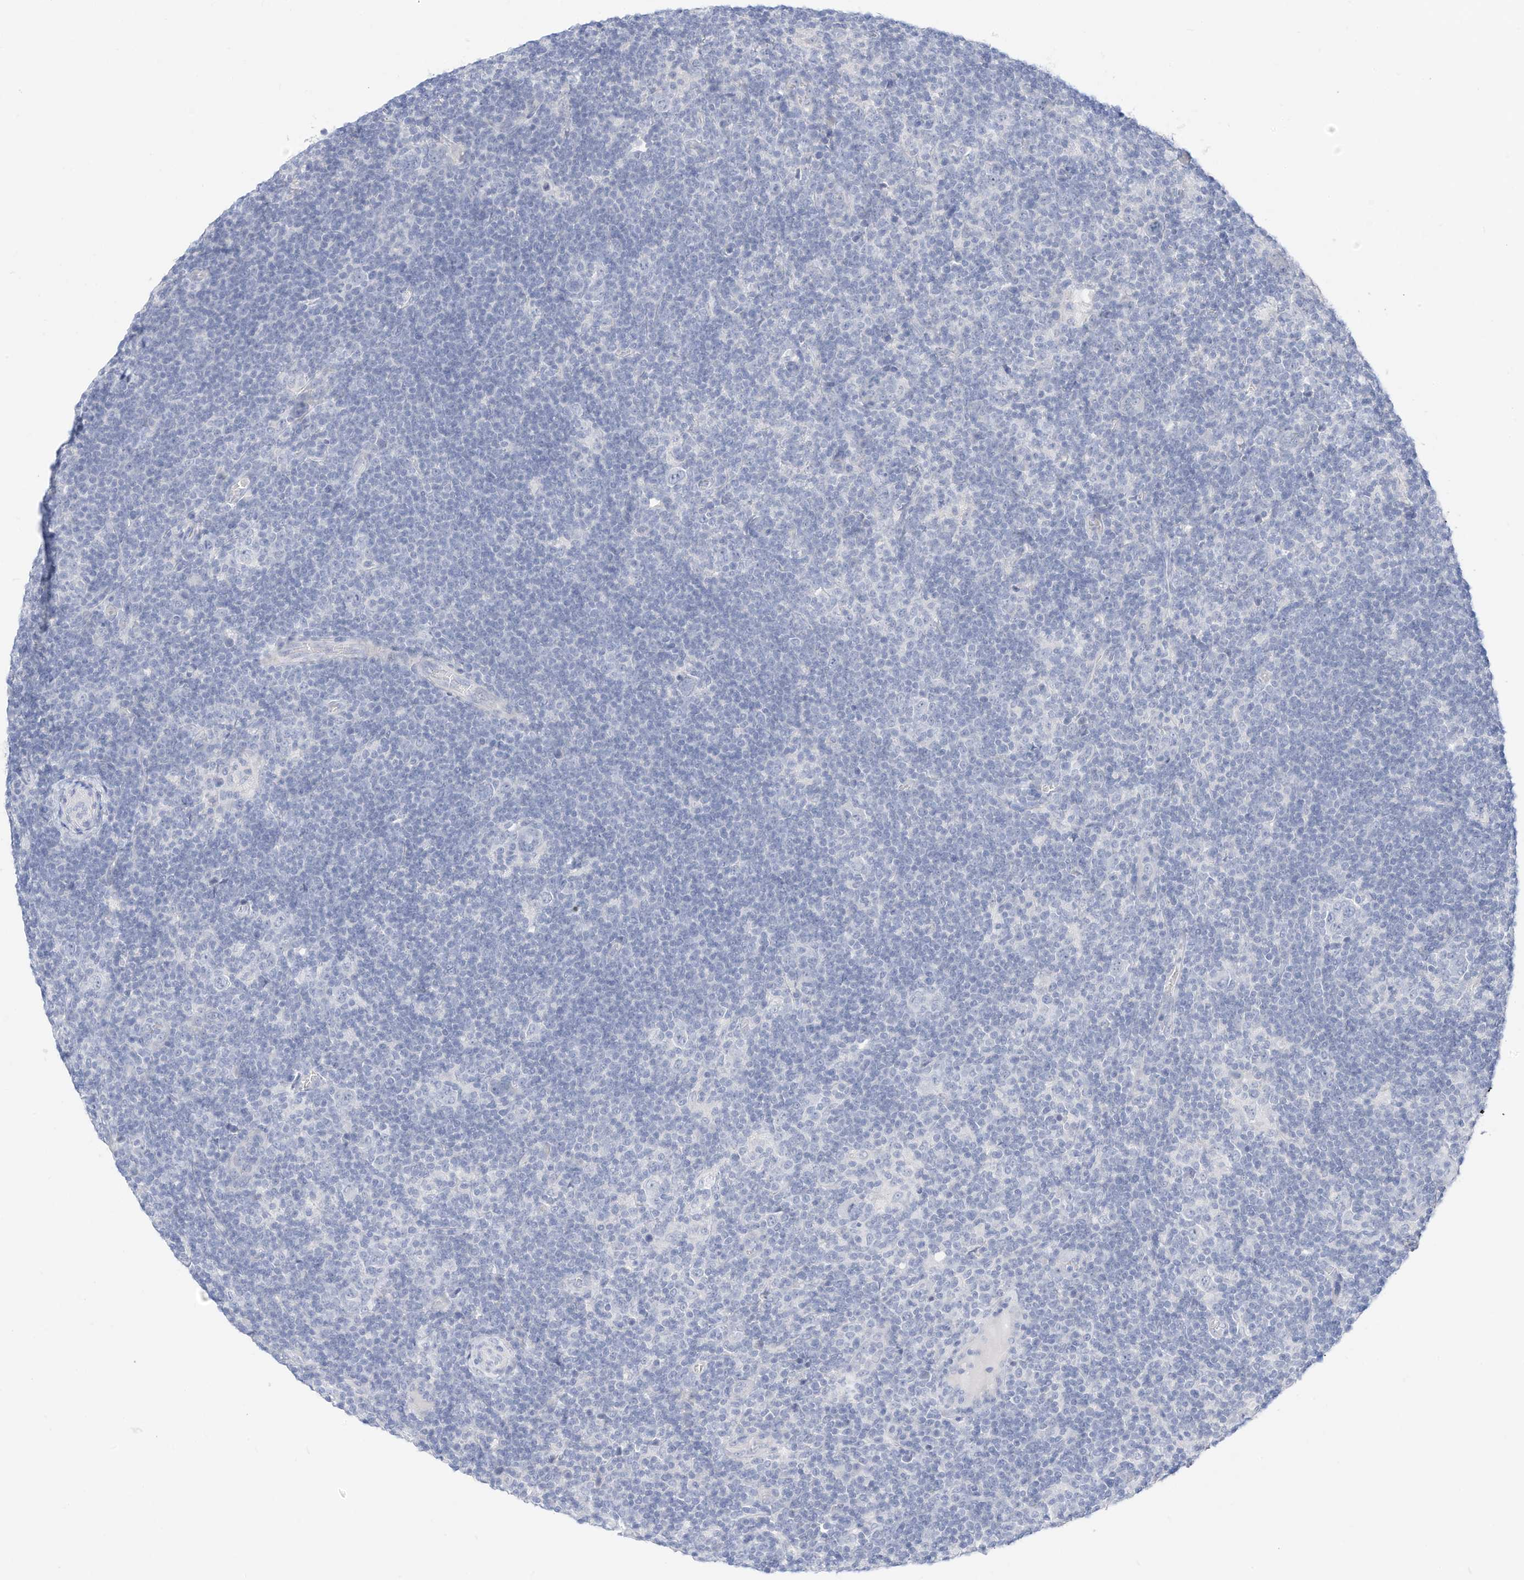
{"staining": {"intensity": "negative", "quantity": "none", "location": "none"}, "tissue": "lymphoma", "cell_type": "Tumor cells", "image_type": "cancer", "snomed": [{"axis": "morphology", "description": "Hodgkin's disease, NOS"}, {"axis": "topography", "description": "Lymph node"}], "caption": "Immunohistochemistry micrograph of human lymphoma stained for a protein (brown), which demonstrates no staining in tumor cells.", "gene": "SPOCD1", "patient": {"sex": "female", "age": 57}}